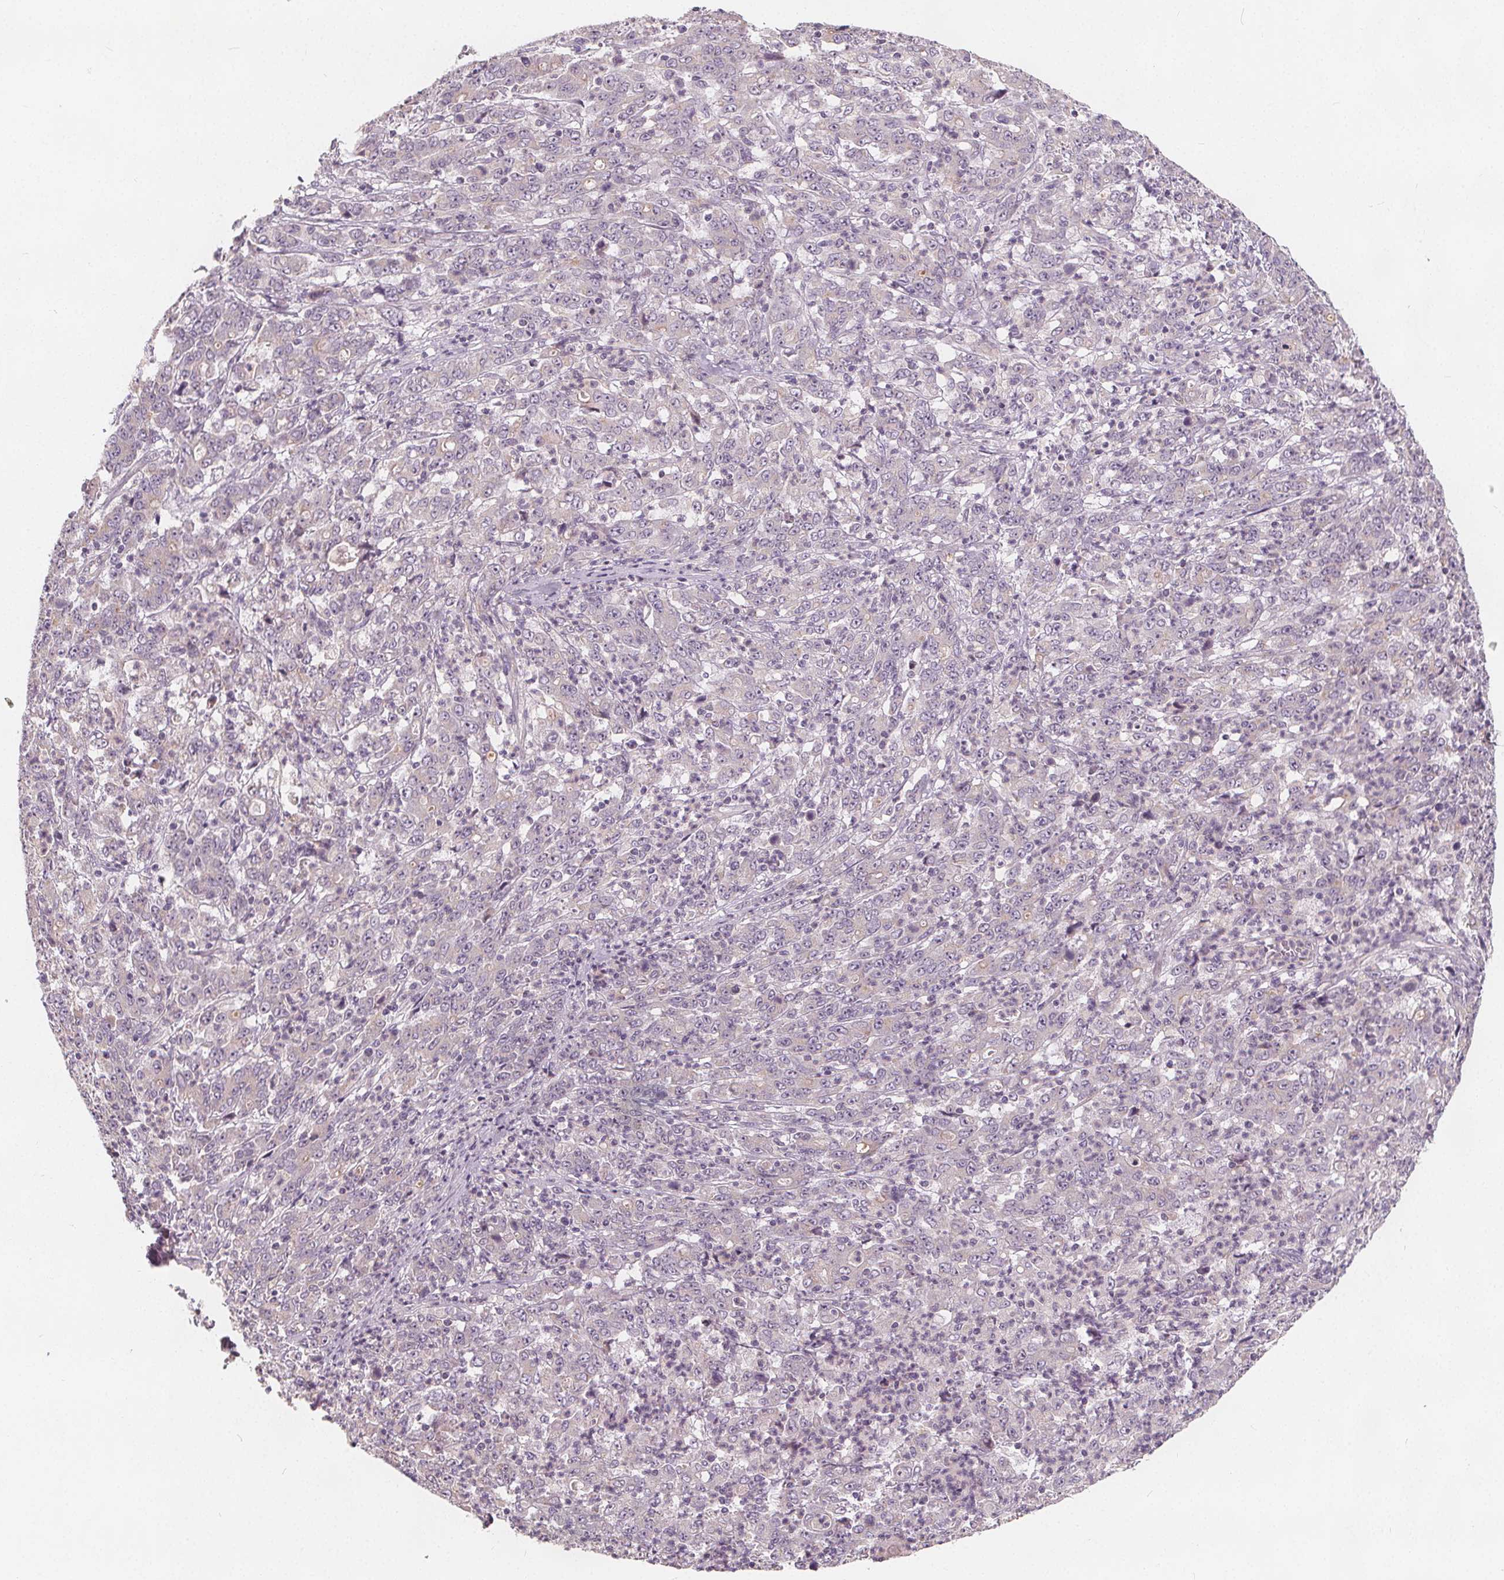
{"staining": {"intensity": "negative", "quantity": "none", "location": "none"}, "tissue": "stomach cancer", "cell_type": "Tumor cells", "image_type": "cancer", "snomed": [{"axis": "morphology", "description": "Adenocarcinoma, NOS"}, {"axis": "topography", "description": "Stomach, lower"}], "caption": "An immunohistochemistry (IHC) image of stomach adenocarcinoma is shown. There is no staining in tumor cells of stomach adenocarcinoma. (DAB (3,3'-diaminobenzidine) immunohistochemistry (IHC) with hematoxylin counter stain).", "gene": "DRC3", "patient": {"sex": "female", "age": 71}}